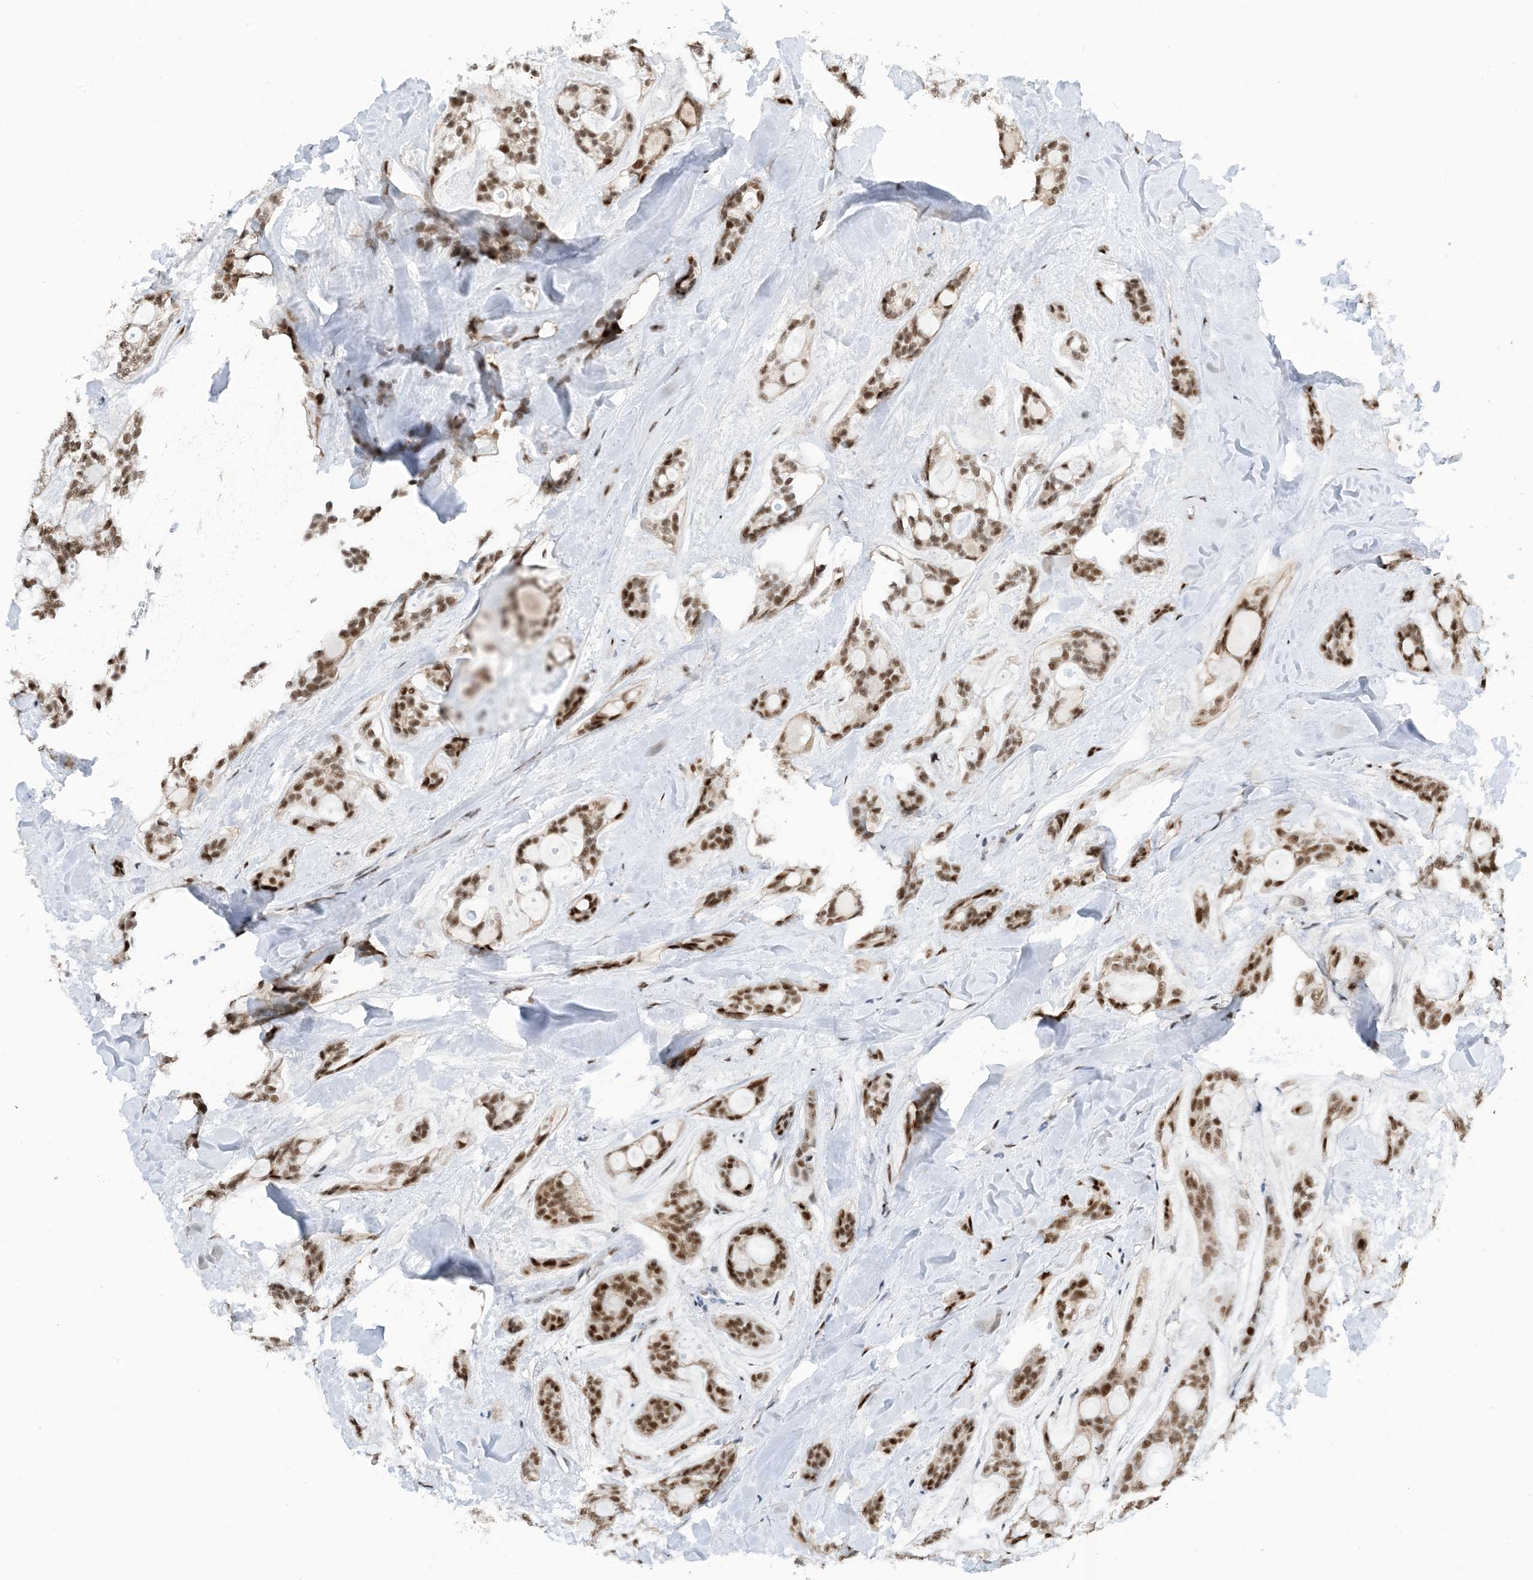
{"staining": {"intensity": "moderate", "quantity": ">75%", "location": "nuclear"}, "tissue": "head and neck cancer", "cell_type": "Tumor cells", "image_type": "cancer", "snomed": [{"axis": "morphology", "description": "Adenocarcinoma, NOS"}, {"axis": "topography", "description": "Head-Neck"}], "caption": "A medium amount of moderate nuclear positivity is seen in approximately >75% of tumor cells in head and neck adenocarcinoma tissue. (DAB (3,3'-diaminobenzidine) IHC, brown staining for protein, blue staining for nuclei).", "gene": "HEMK1", "patient": {"sex": "male", "age": 66}}